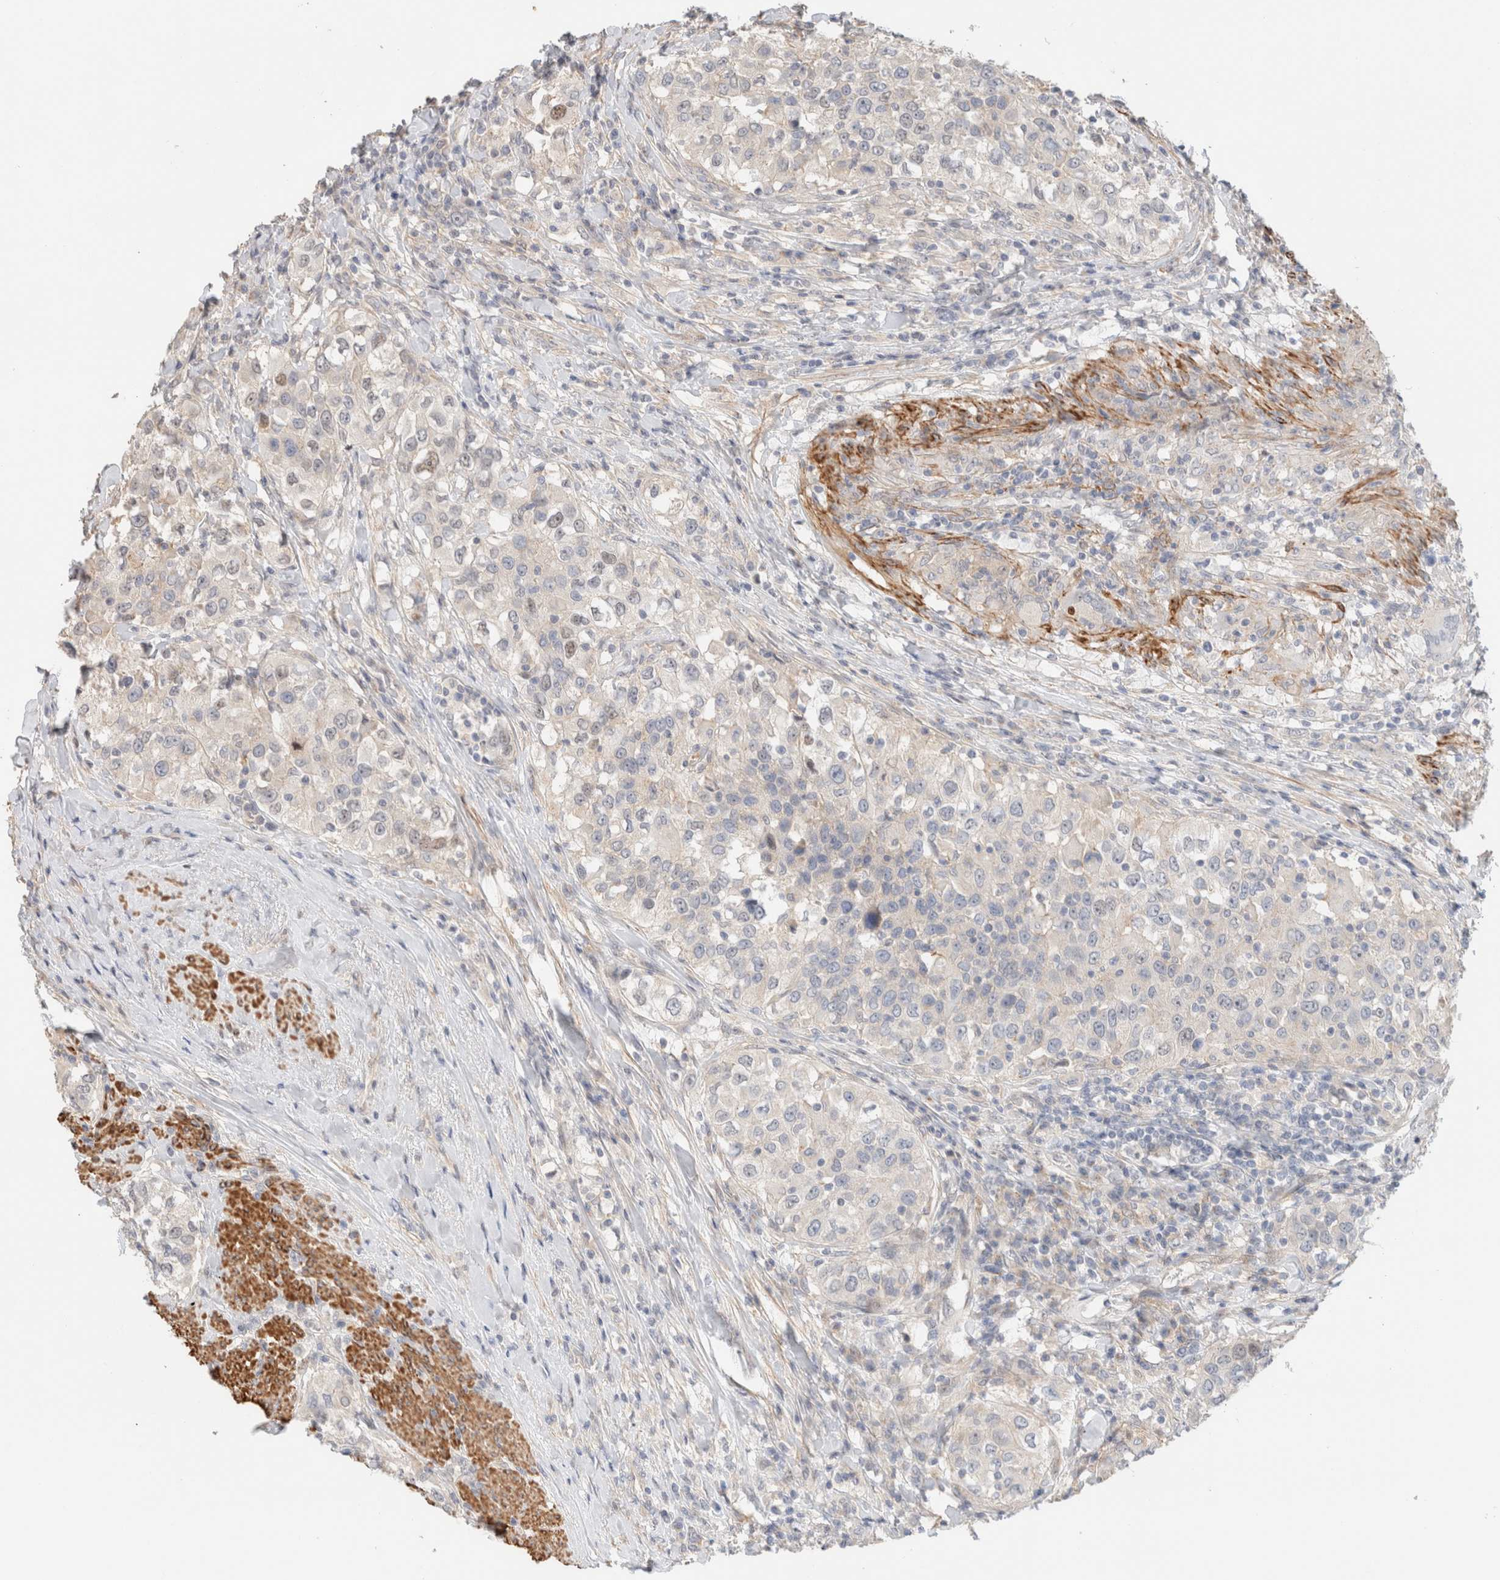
{"staining": {"intensity": "negative", "quantity": "none", "location": "none"}, "tissue": "urothelial cancer", "cell_type": "Tumor cells", "image_type": "cancer", "snomed": [{"axis": "morphology", "description": "Urothelial carcinoma, High grade"}, {"axis": "topography", "description": "Urinary bladder"}], "caption": "Micrograph shows no protein staining in tumor cells of urothelial carcinoma (high-grade) tissue.", "gene": "ID3", "patient": {"sex": "female", "age": 80}}